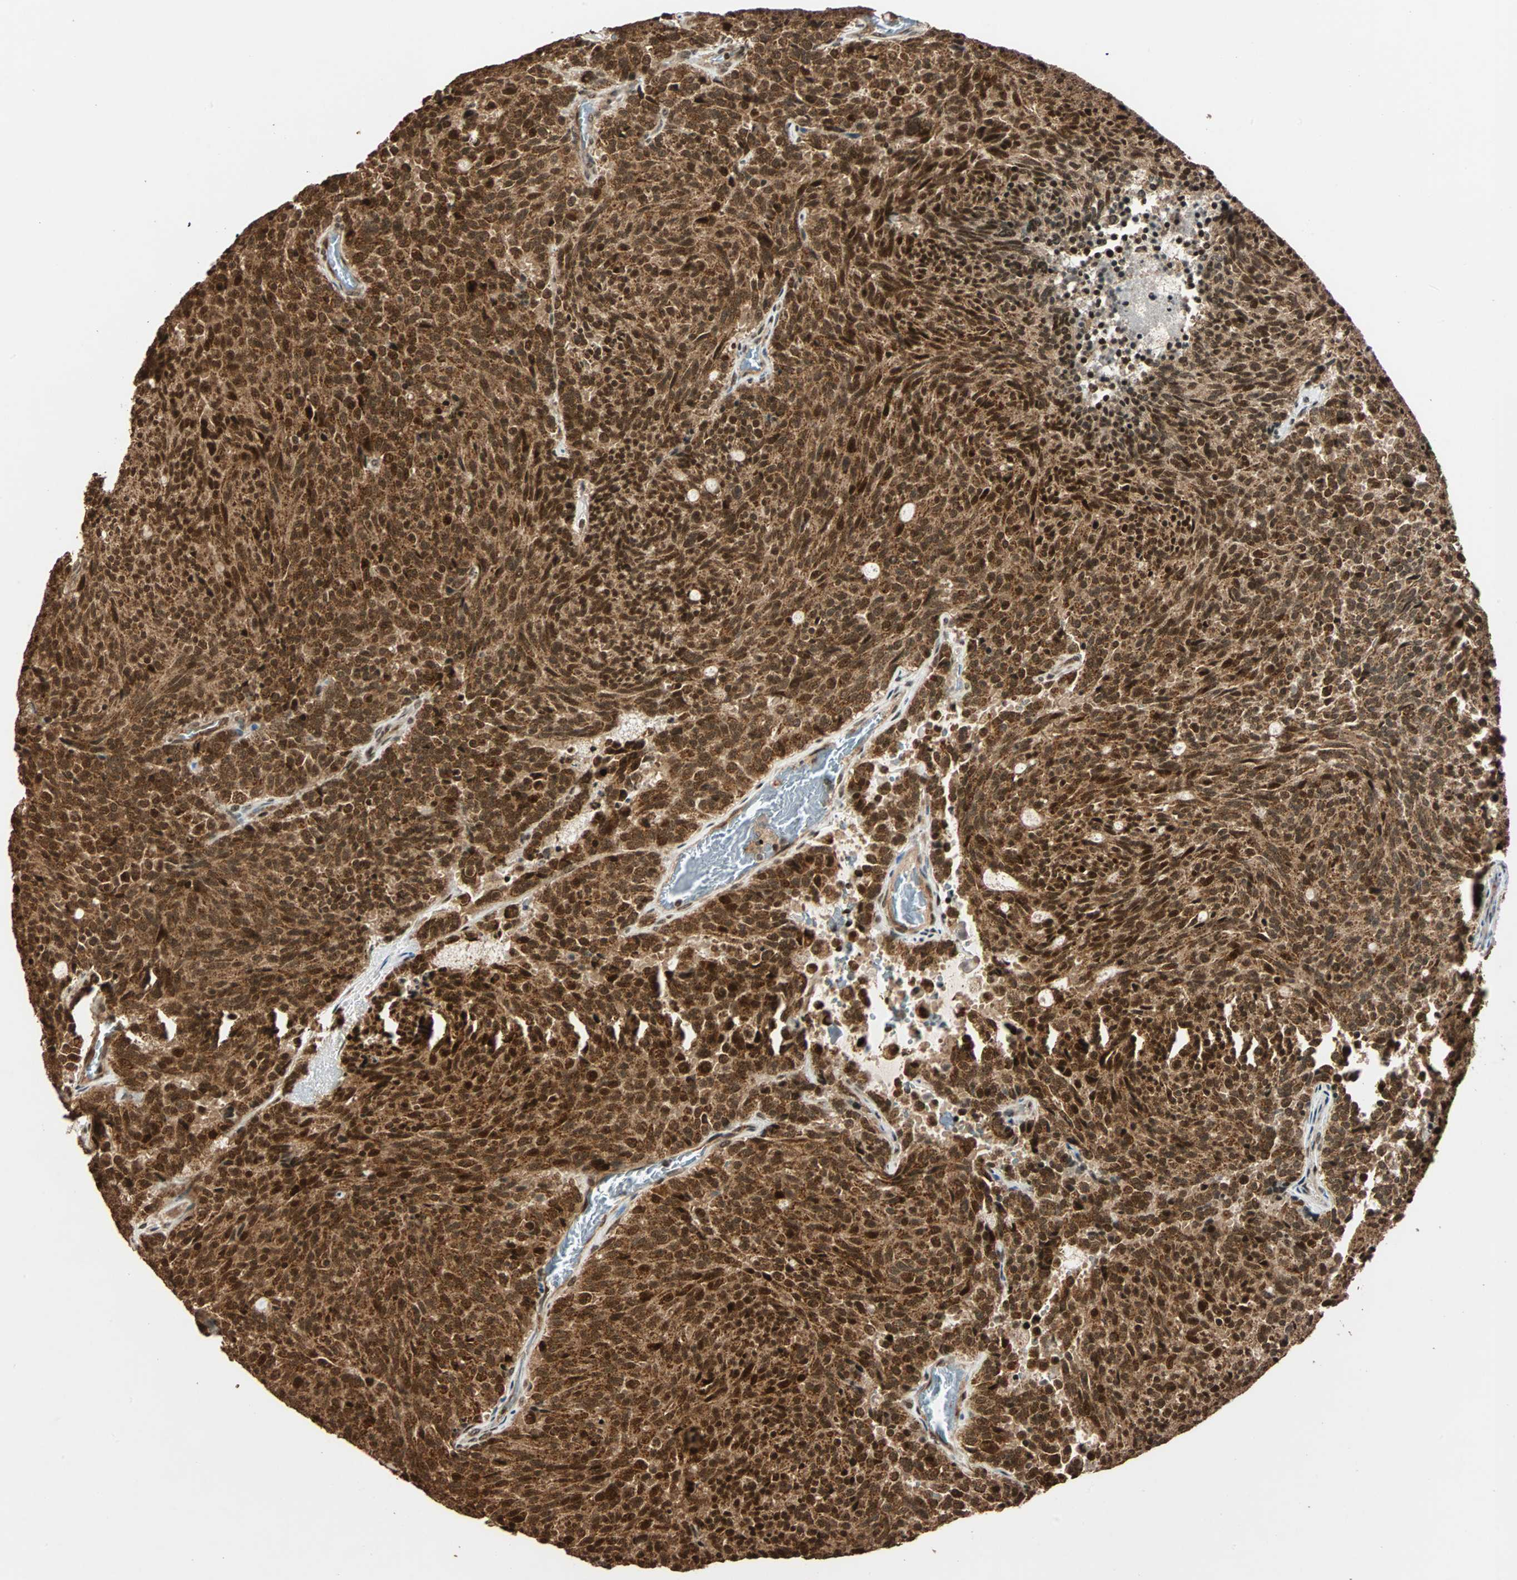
{"staining": {"intensity": "strong", "quantity": ">75%", "location": "cytoplasmic/membranous,nuclear"}, "tissue": "carcinoid", "cell_type": "Tumor cells", "image_type": "cancer", "snomed": [{"axis": "morphology", "description": "Carcinoid, malignant, NOS"}, {"axis": "topography", "description": "Pancreas"}], "caption": "Immunohistochemistry (IHC) (DAB (3,3'-diaminobenzidine)) staining of carcinoid reveals strong cytoplasmic/membranous and nuclear protein positivity in about >75% of tumor cells.", "gene": "ALKBH5", "patient": {"sex": "female", "age": 54}}